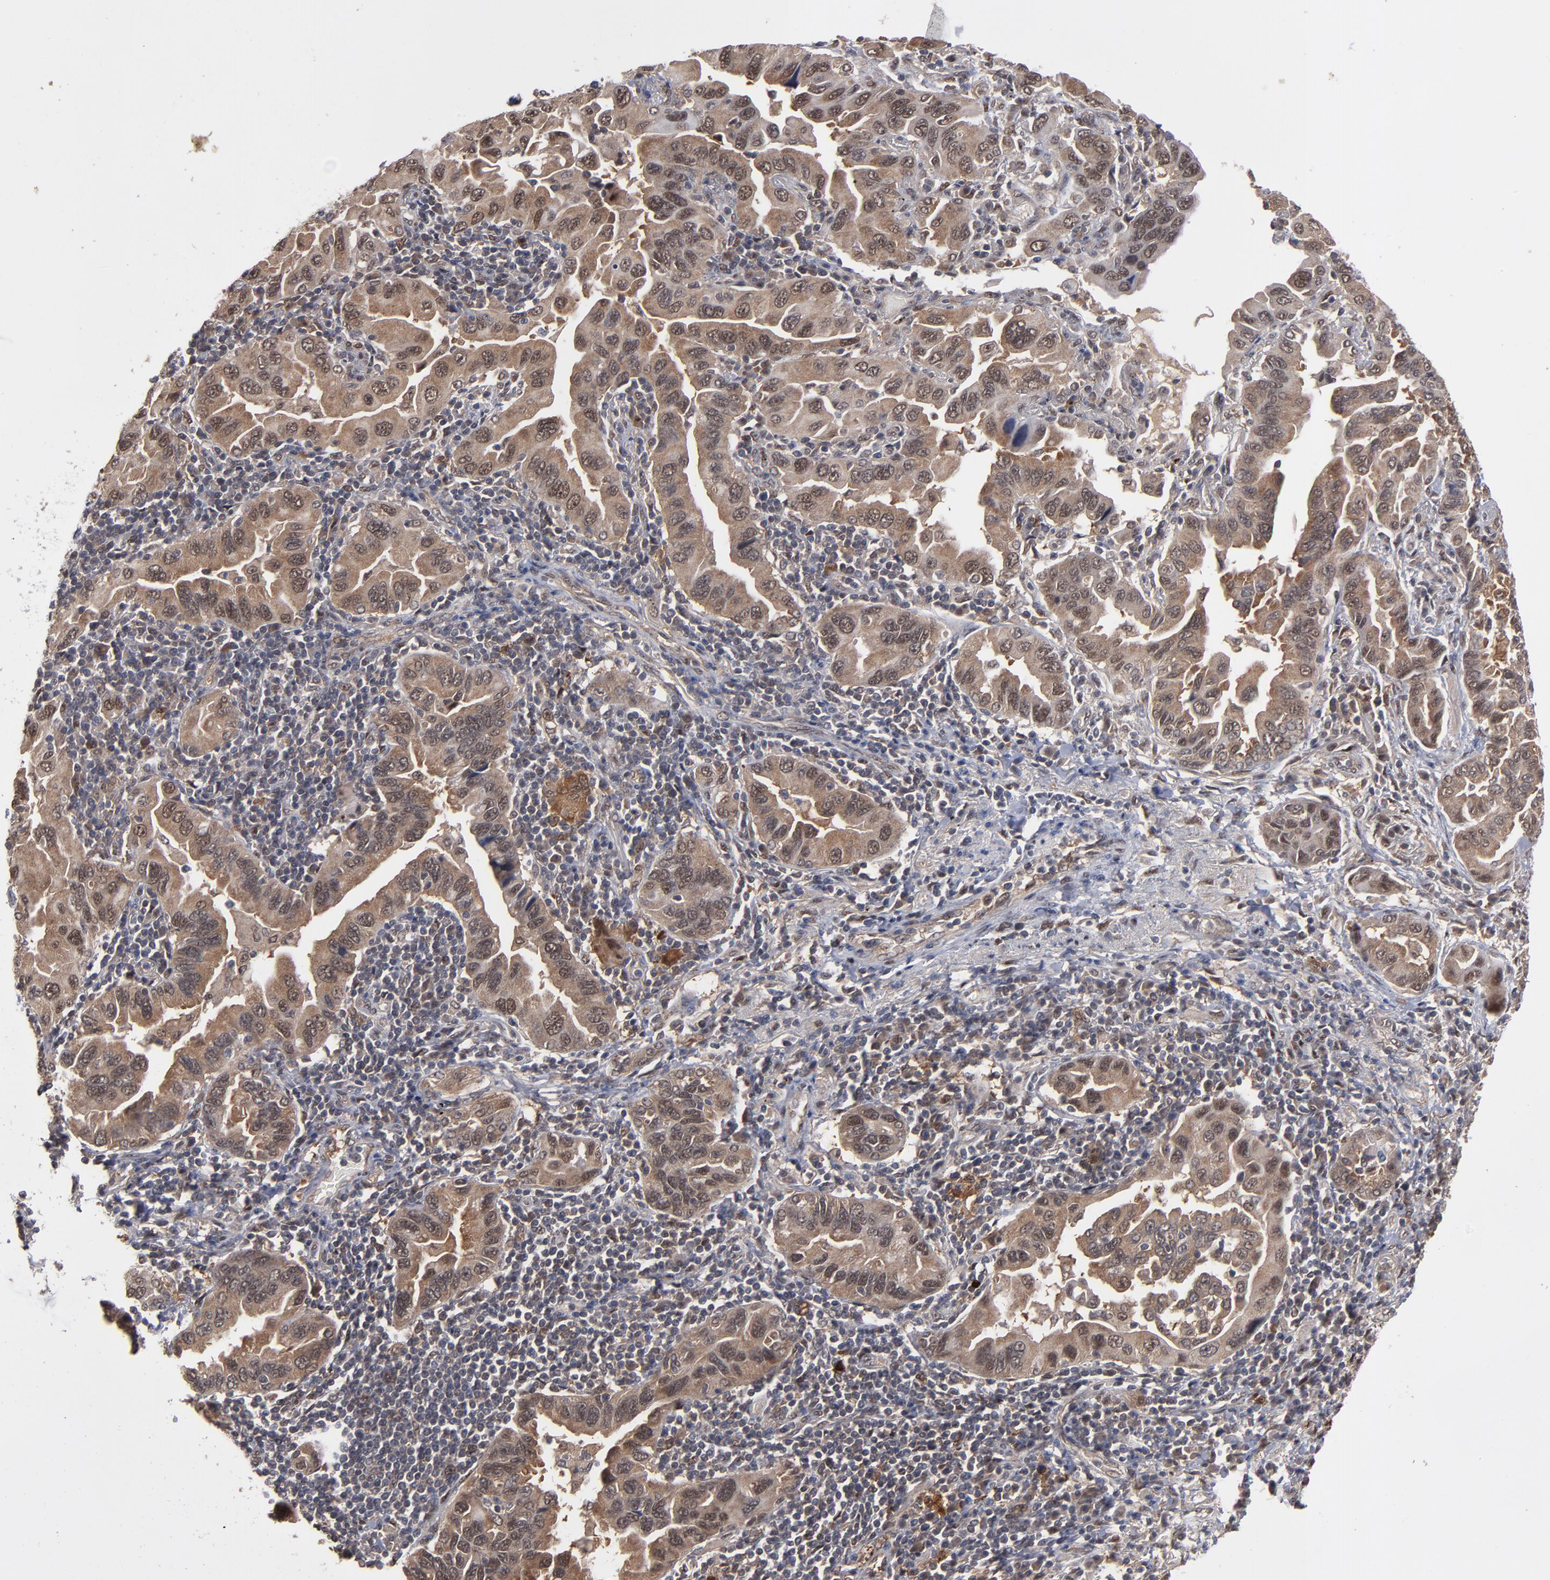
{"staining": {"intensity": "moderate", "quantity": ">75%", "location": "cytoplasmic/membranous,nuclear"}, "tissue": "lung cancer", "cell_type": "Tumor cells", "image_type": "cancer", "snomed": [{"axis": "morphology", "description": "Adenocarcinoma, NOS"}, {"axis": "topography", "description": "Lung"}], "caption": "Human lung cancer (adenocarcinoma) stained for a protein (brown) displays moderate cytoplasmic/membranous and nuclear positive staining in approximately >75% of tumor cells.", "gene": "HUWE1", "patient": {"sex": "female", "age": 65}}